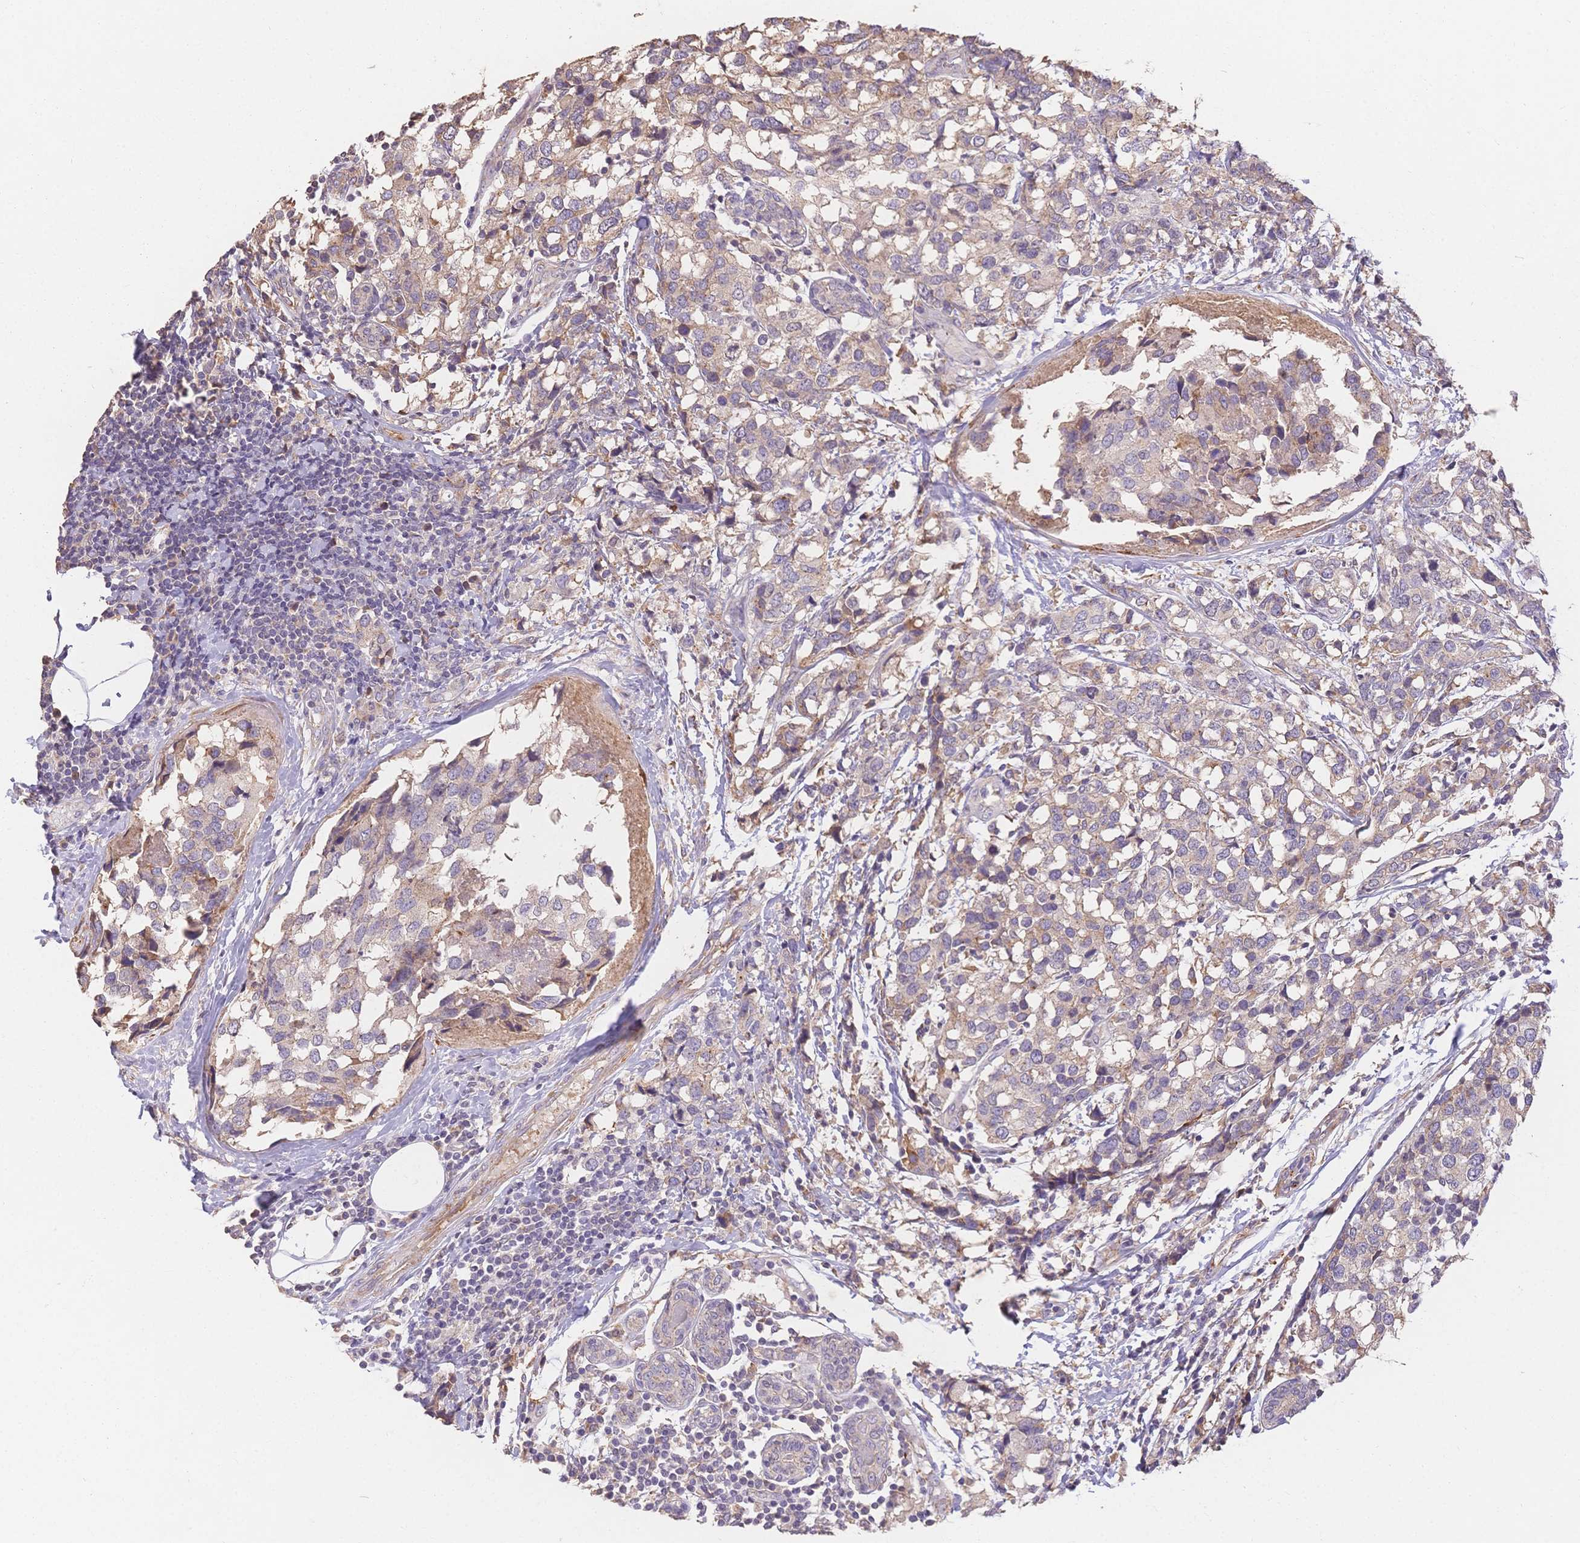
{"staining": {"intensity": "weak", "quantity": "25%-75%", "location": "cytoplasmic/membranous"}, "tissue": "breast cancer", "cell_type": "Tumor cells", "image_type": "cancer", "snomed": [{"axis": "morphology", "description": "Lobular carcinoma"}, {"axis": "topography", "description": "Breast"}], "caption": "Protein staining of lobular carcinoma (breast) tissue displays weak cytoplasmic/membranous positivity in about 25%-75% of tumor cells.", "gene": "HS3ST5", "patient": {"sex": "female", "age": 59}}